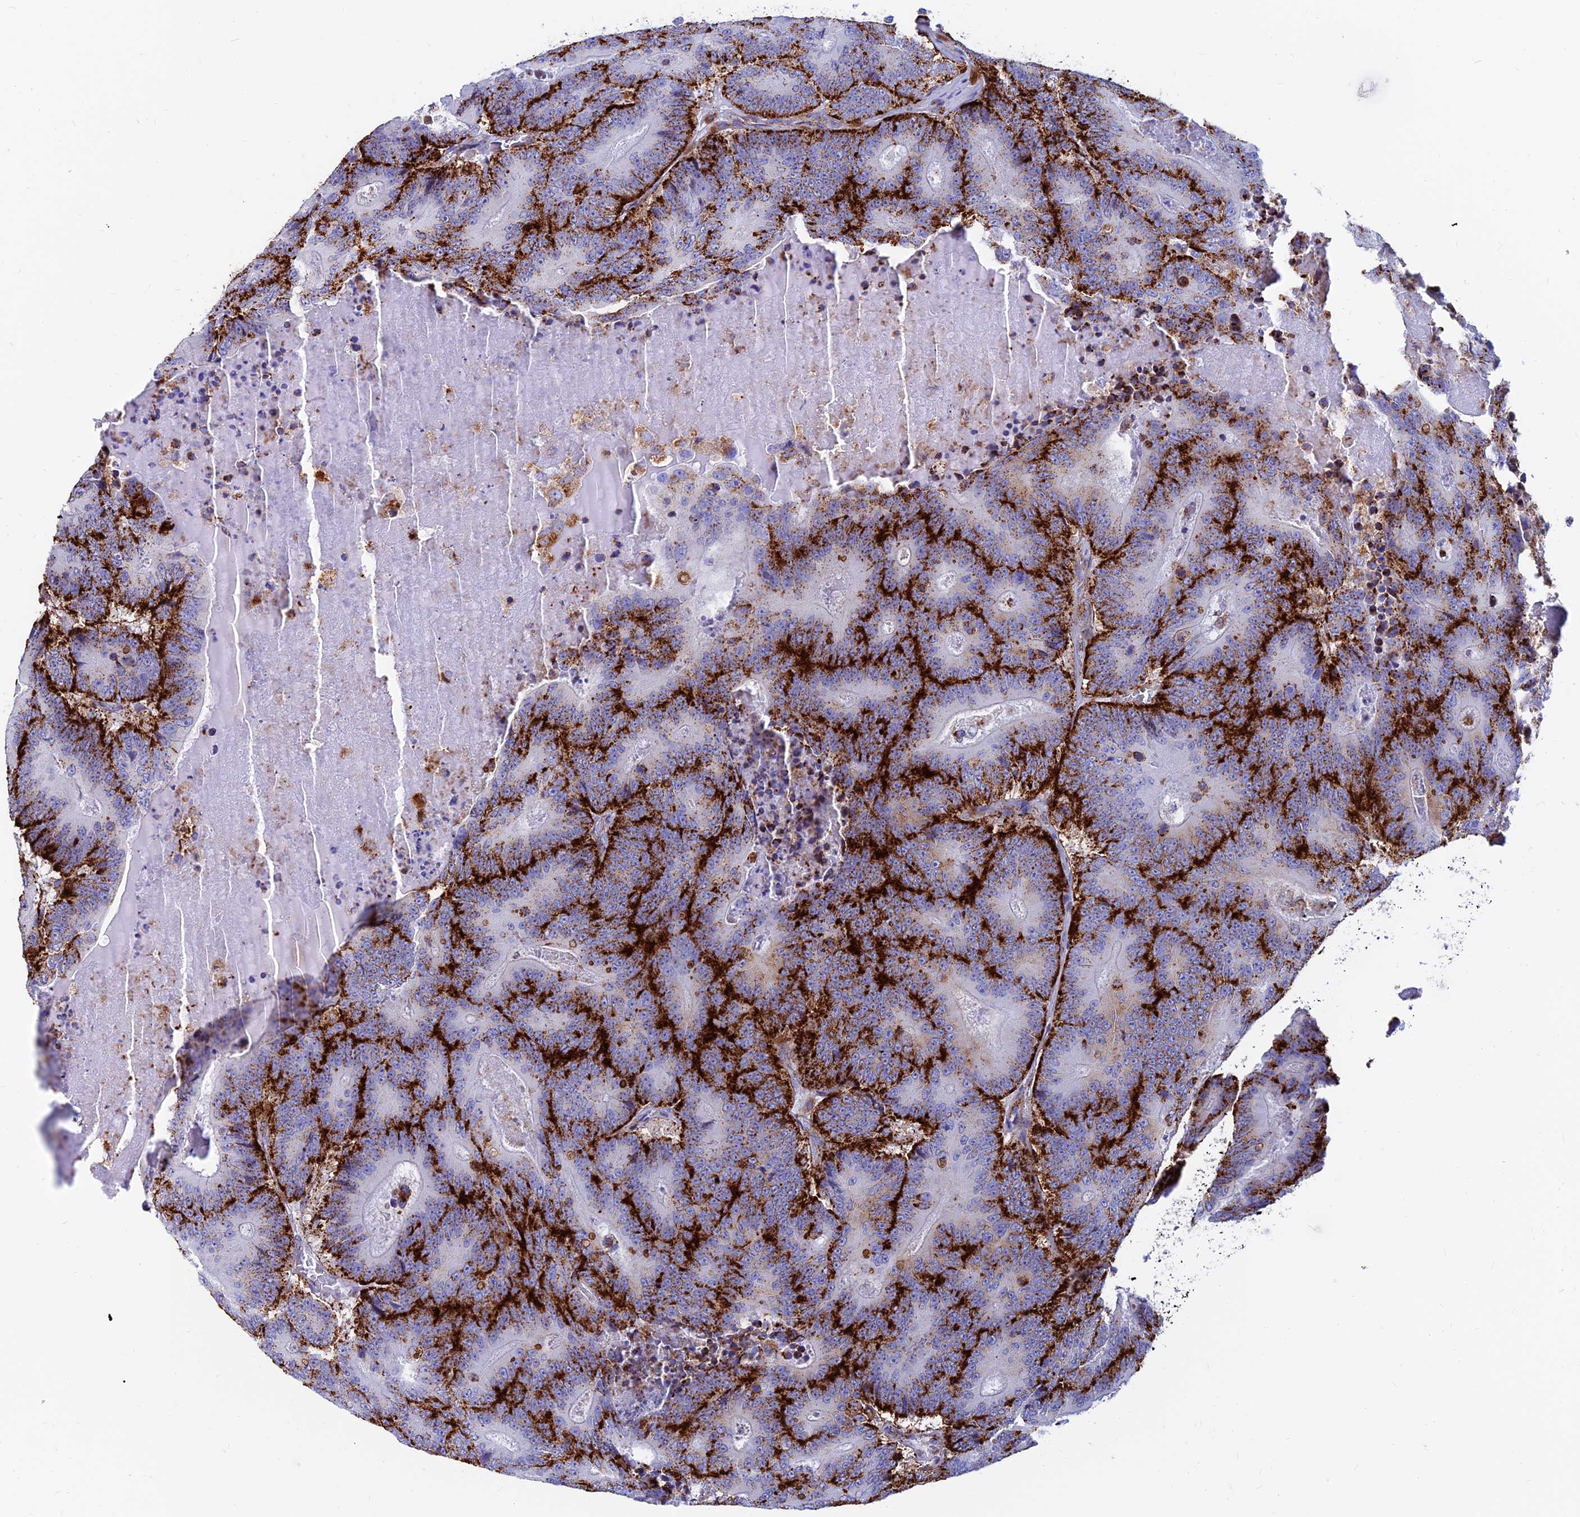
{"staining": {"intensity": "strong", "quantity": ">75%", "location": "cytoplasmic/membranous"}, "tissue": "colorectal cancer", "cell_type": "Tumor cells", "image_type": "cancer", "snomed": [{"axis": "morphology", "description": "Adenocarcinoma, NOS"}, {"axis": "topography", "description": "Colon"}], "caption": "IHC micrograph of human colorectal adenocarcinoma stained for a protein (brown), which shows high levels of strong cytoplasmic/membranous positivity in about >75% of tumor cells.", "gene": "SPNS1", "patient": {"sex": "male", "age": 83}}